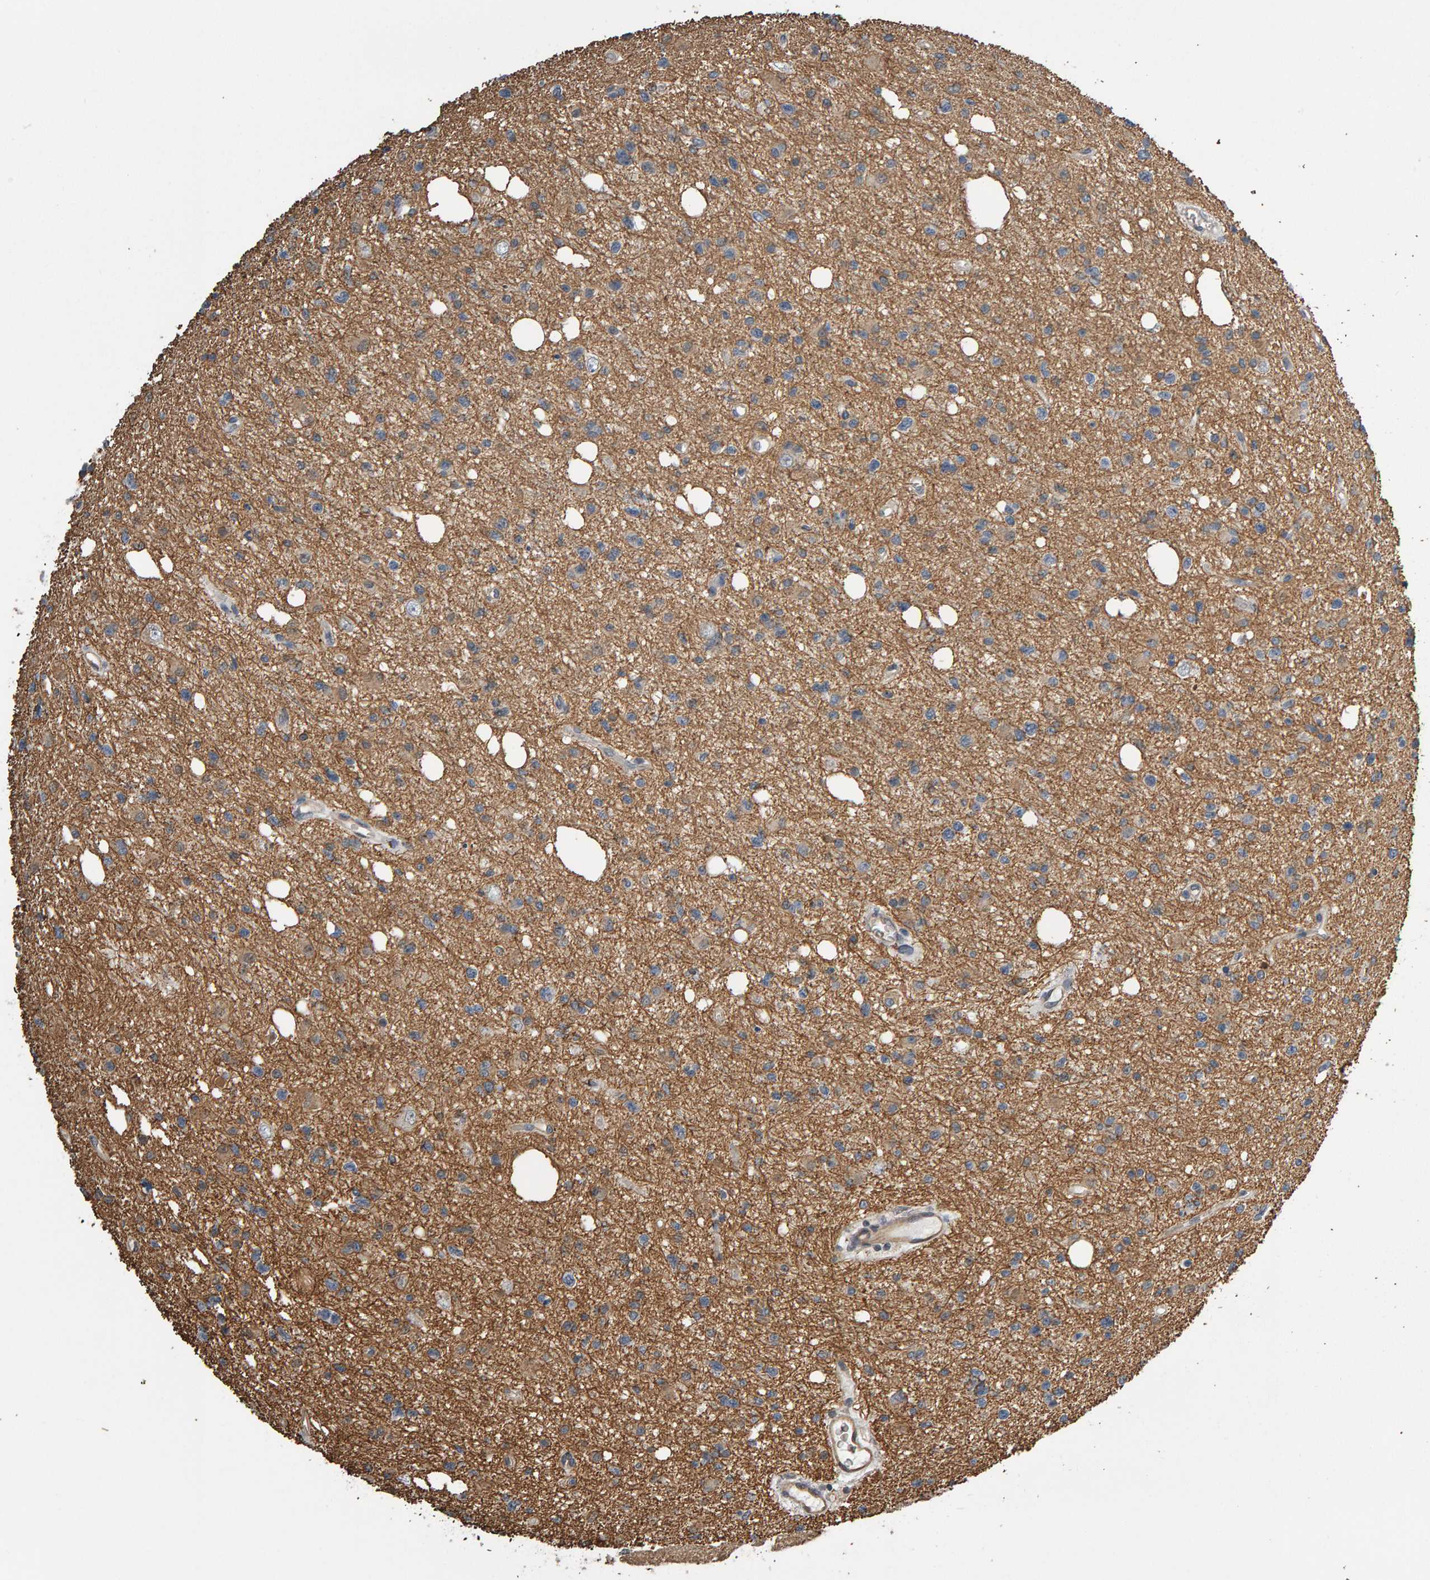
{"staining": {"intensity": "weak", "quantity": ">75%", "location": "cytoplasmic/membranous"}, "tissue": "glioma", "cell_type": "Tumor cells", "image_type": "cancer", "snomed": [{"axis": "morphology", "description": "Glioma, malignant, High grade"}, {"axis": "topography", "description": "Brain"}], "caption": "Tumor cells reveal low levels of weak cytoplasmic/membranous staining in approximately >75% of cells in malignant glioma (high-grade).", "gene": "COASY", "patient": {"sex": "female", "age": 62}}